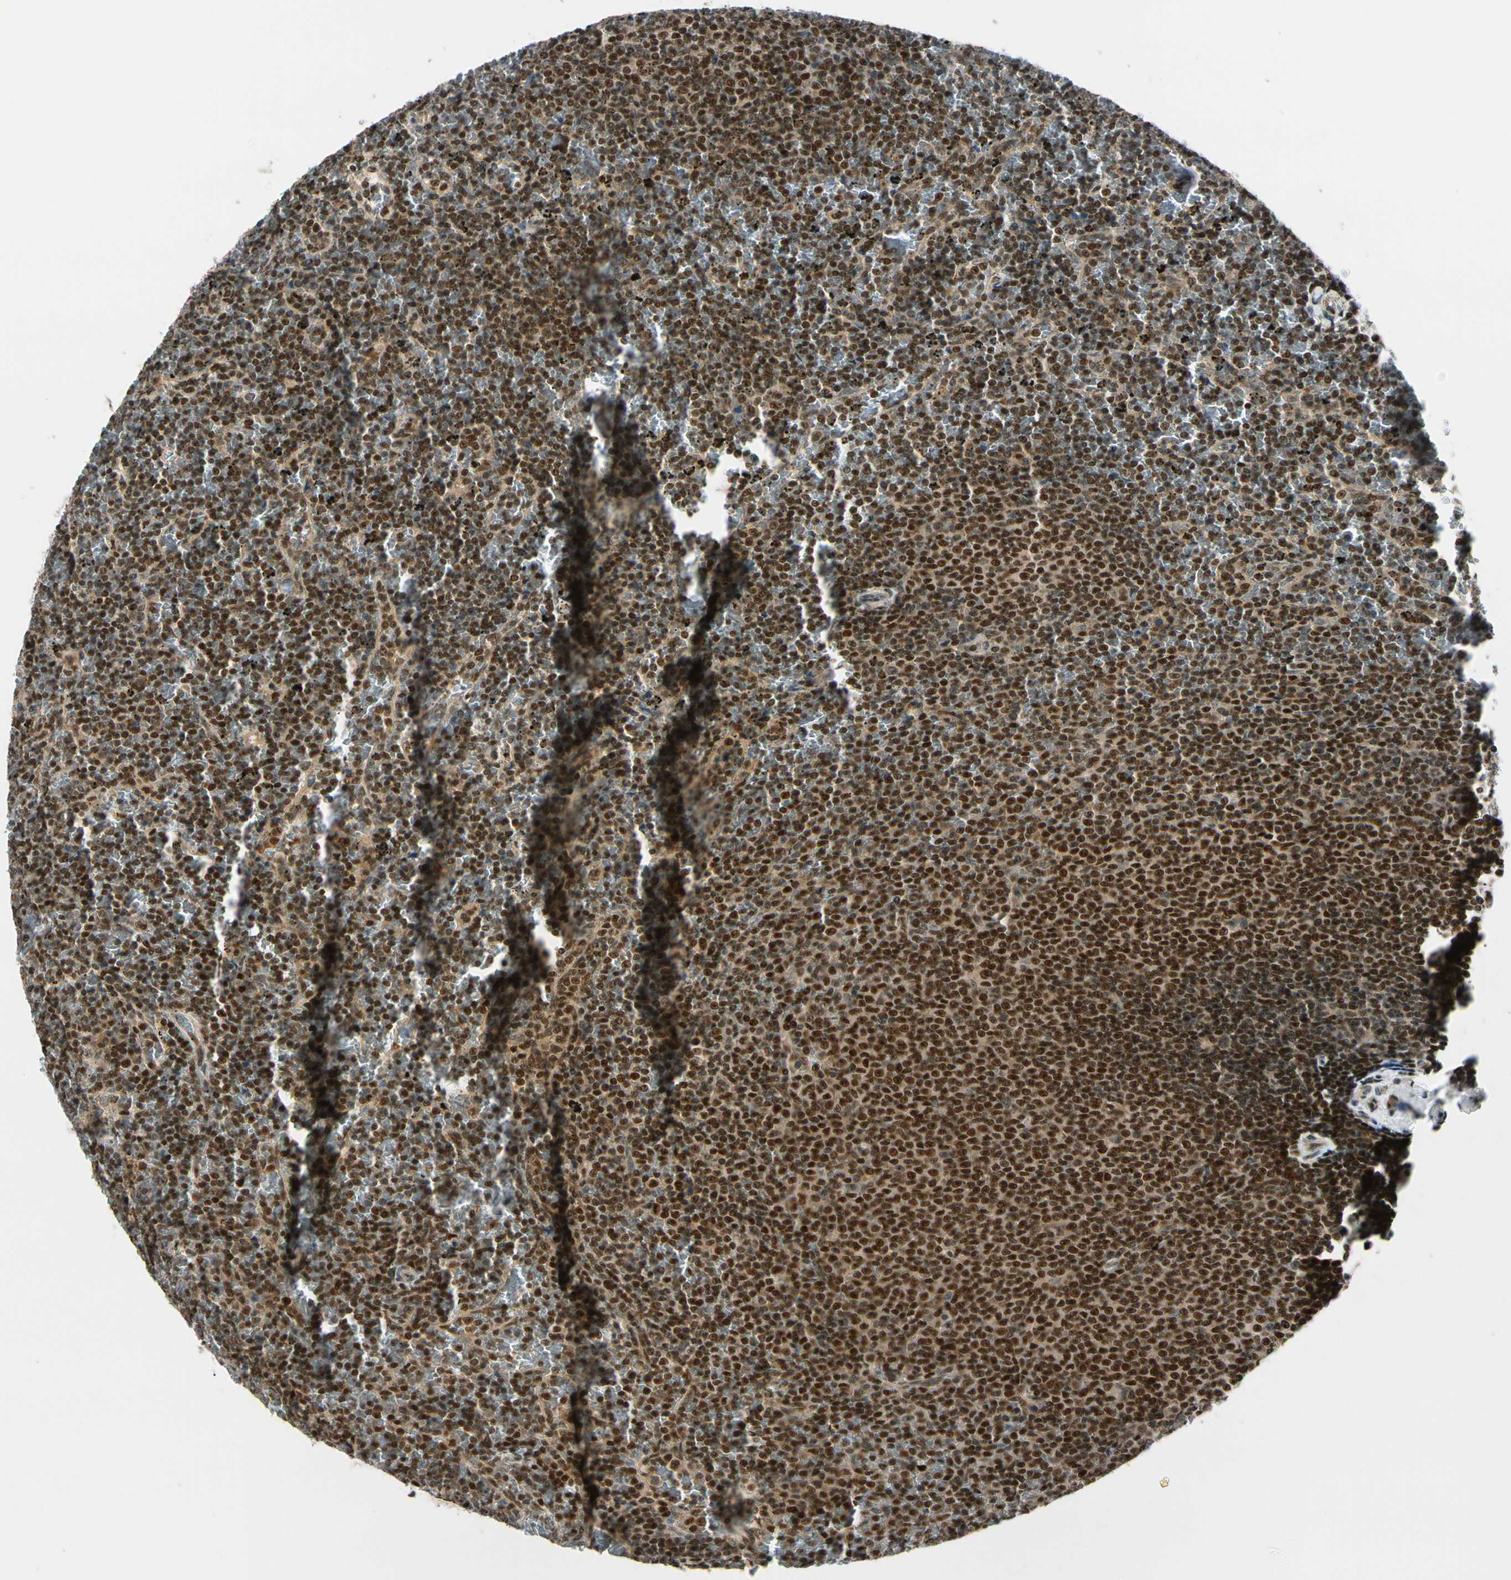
{"staining": {"intensity": "strong", "quantity": ">75%", "location": "cytoplasmic/membranous,nuclear"}, "tissue": "lymphoma", "cell_type": "Tumor cells", "image_type": "cancer", "snomed": [{"axis": "morphology", "description": "Malignant lymphoma, non-Hodgkin's type, Low grade"}, {"axis": "topography", "description": "Spleen"}], "caption": "The immunohistochemical stain labels strong cytoplasmic/membranous and nuclear staining in tumor cells of lymphoma tissue.", "gene": "DAXX", "patient": {"sex": "female", "age": 77}}